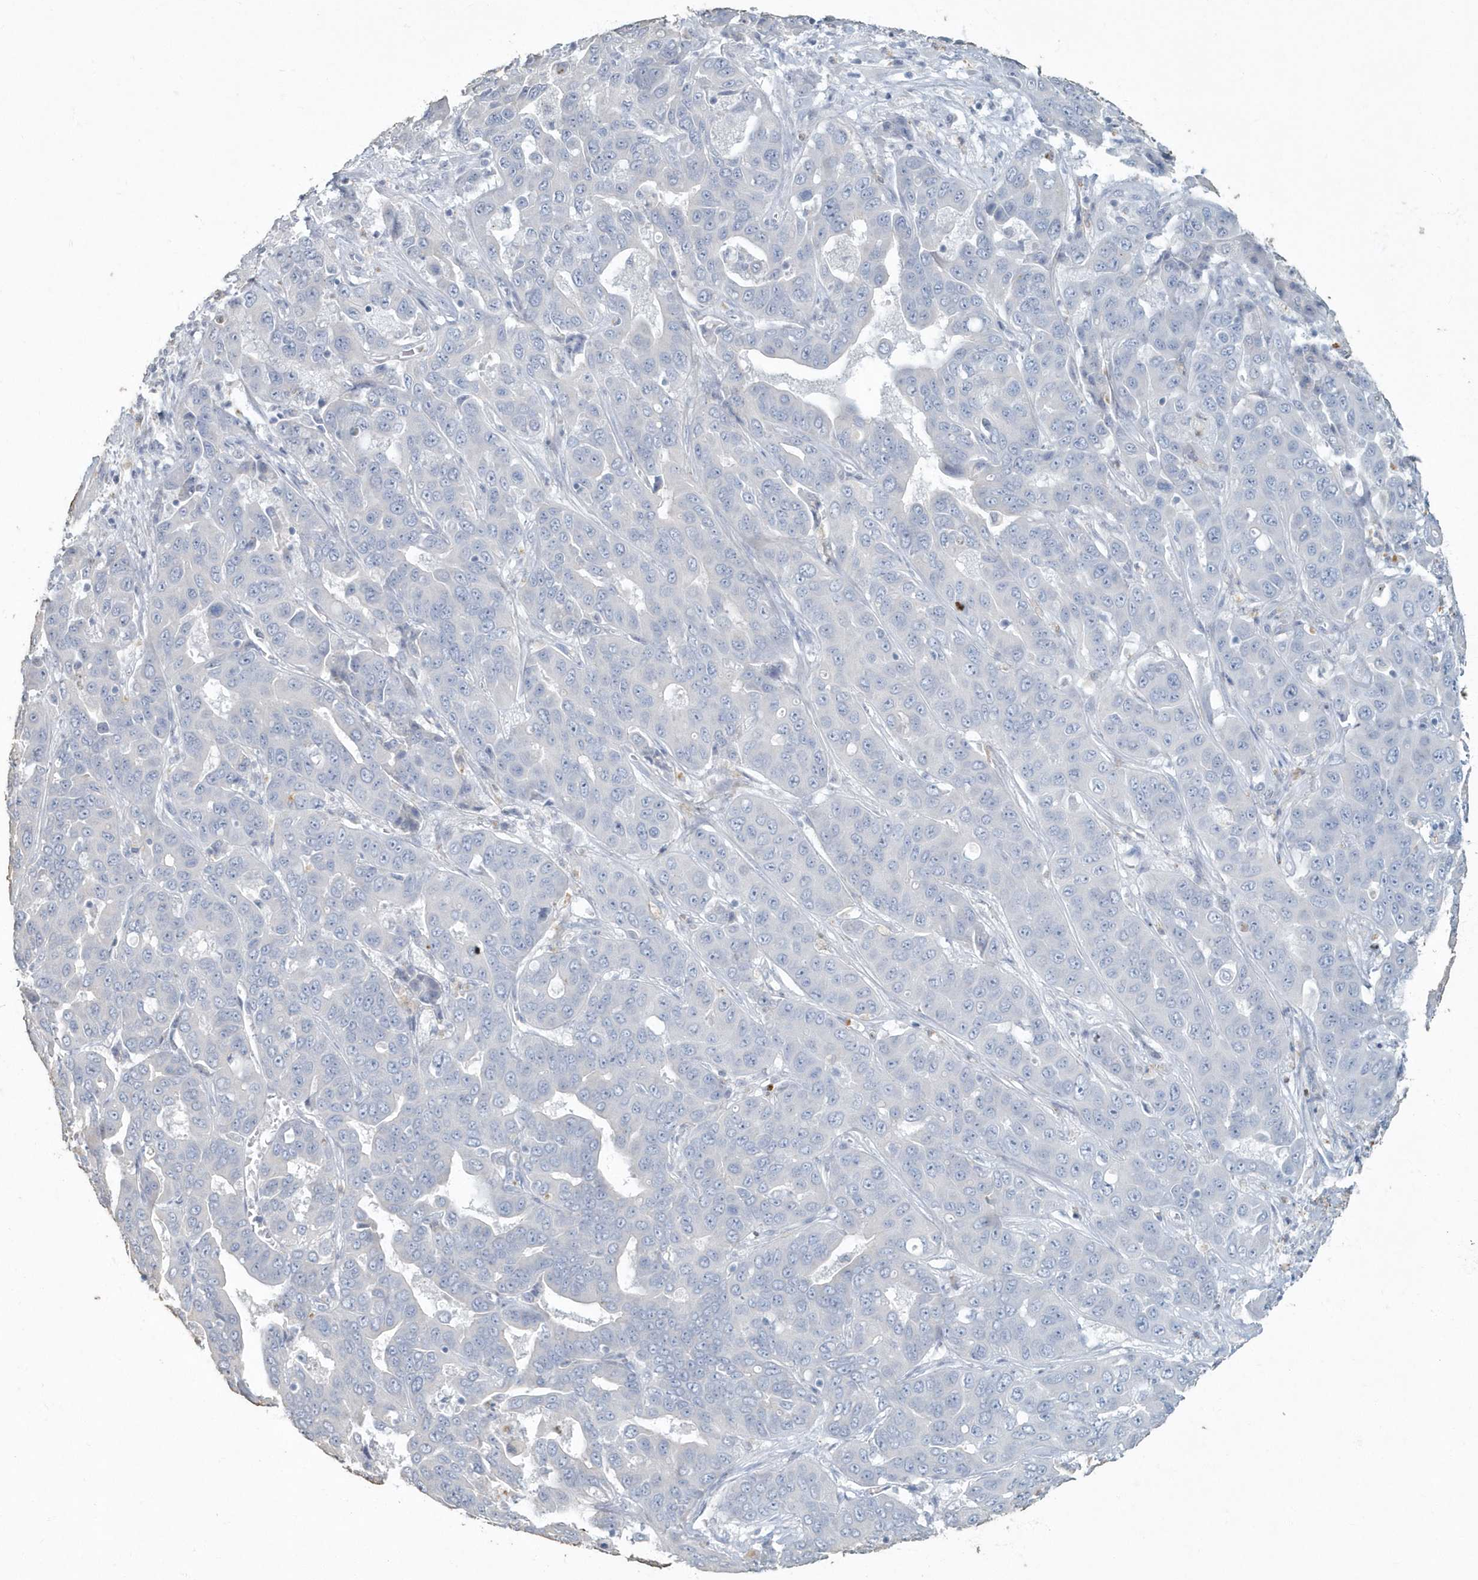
{"staining": {"intensity": "negative", "quantity": "none", "location": "none"}, "tissue": "liver cancer", "cell_type": "Tumor cells", "image_type": "cancer", "snomed": [{"axis": "morphology", "description": "Cholangiocarcinoma"}, {"axis": "topography", "description": "Liver"}], "caption": "A high-resolution photomicrograph shows immunohistochemistry staining of liver cancer (cholangiocarcinoma), which reveals no significant staining in tumor cells.", "gene": "MYOT", "patient": {"sex": "female", "age": 52}}